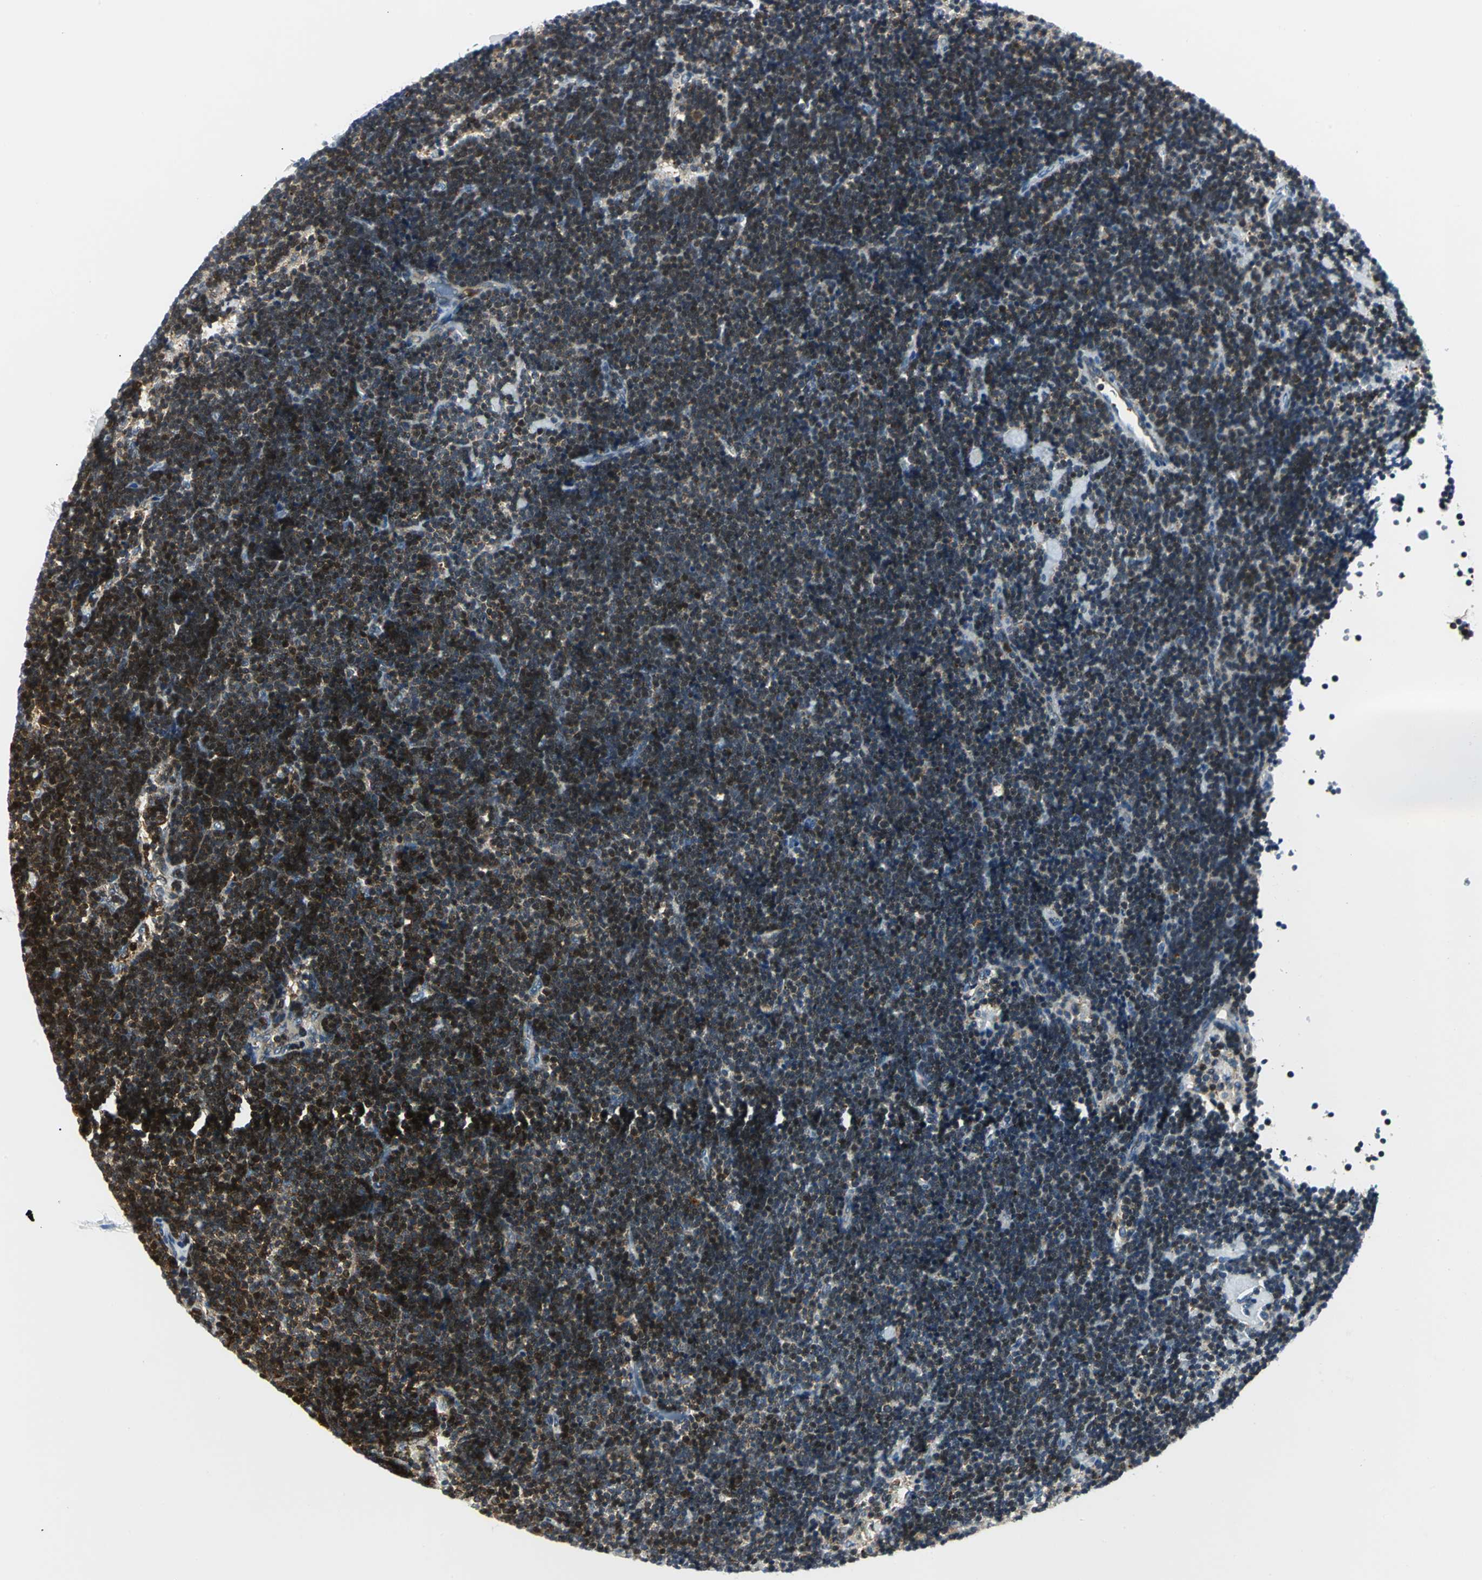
{"staining": {"intensity": "moderate", "quantity": ">75%", "location": "cytoplasmic/membranous"}, "tissue": "lymph node", "cell_type": "Non-germinal center cells", "image_type": "normal", "snomed": [{"axis": "morphology", "description": "Normal tissue, NOS"}, {"axis": "topography", "description": "Lymph node"}], "caption": "This is a photomicrograph of IHC staining of unremarkable lymph node, which shows moderate expression in the cytoplasmic/membranous of non-germinal center cells.", "gene": "USP40", "patient": {"sex": "male", "age": 63}}